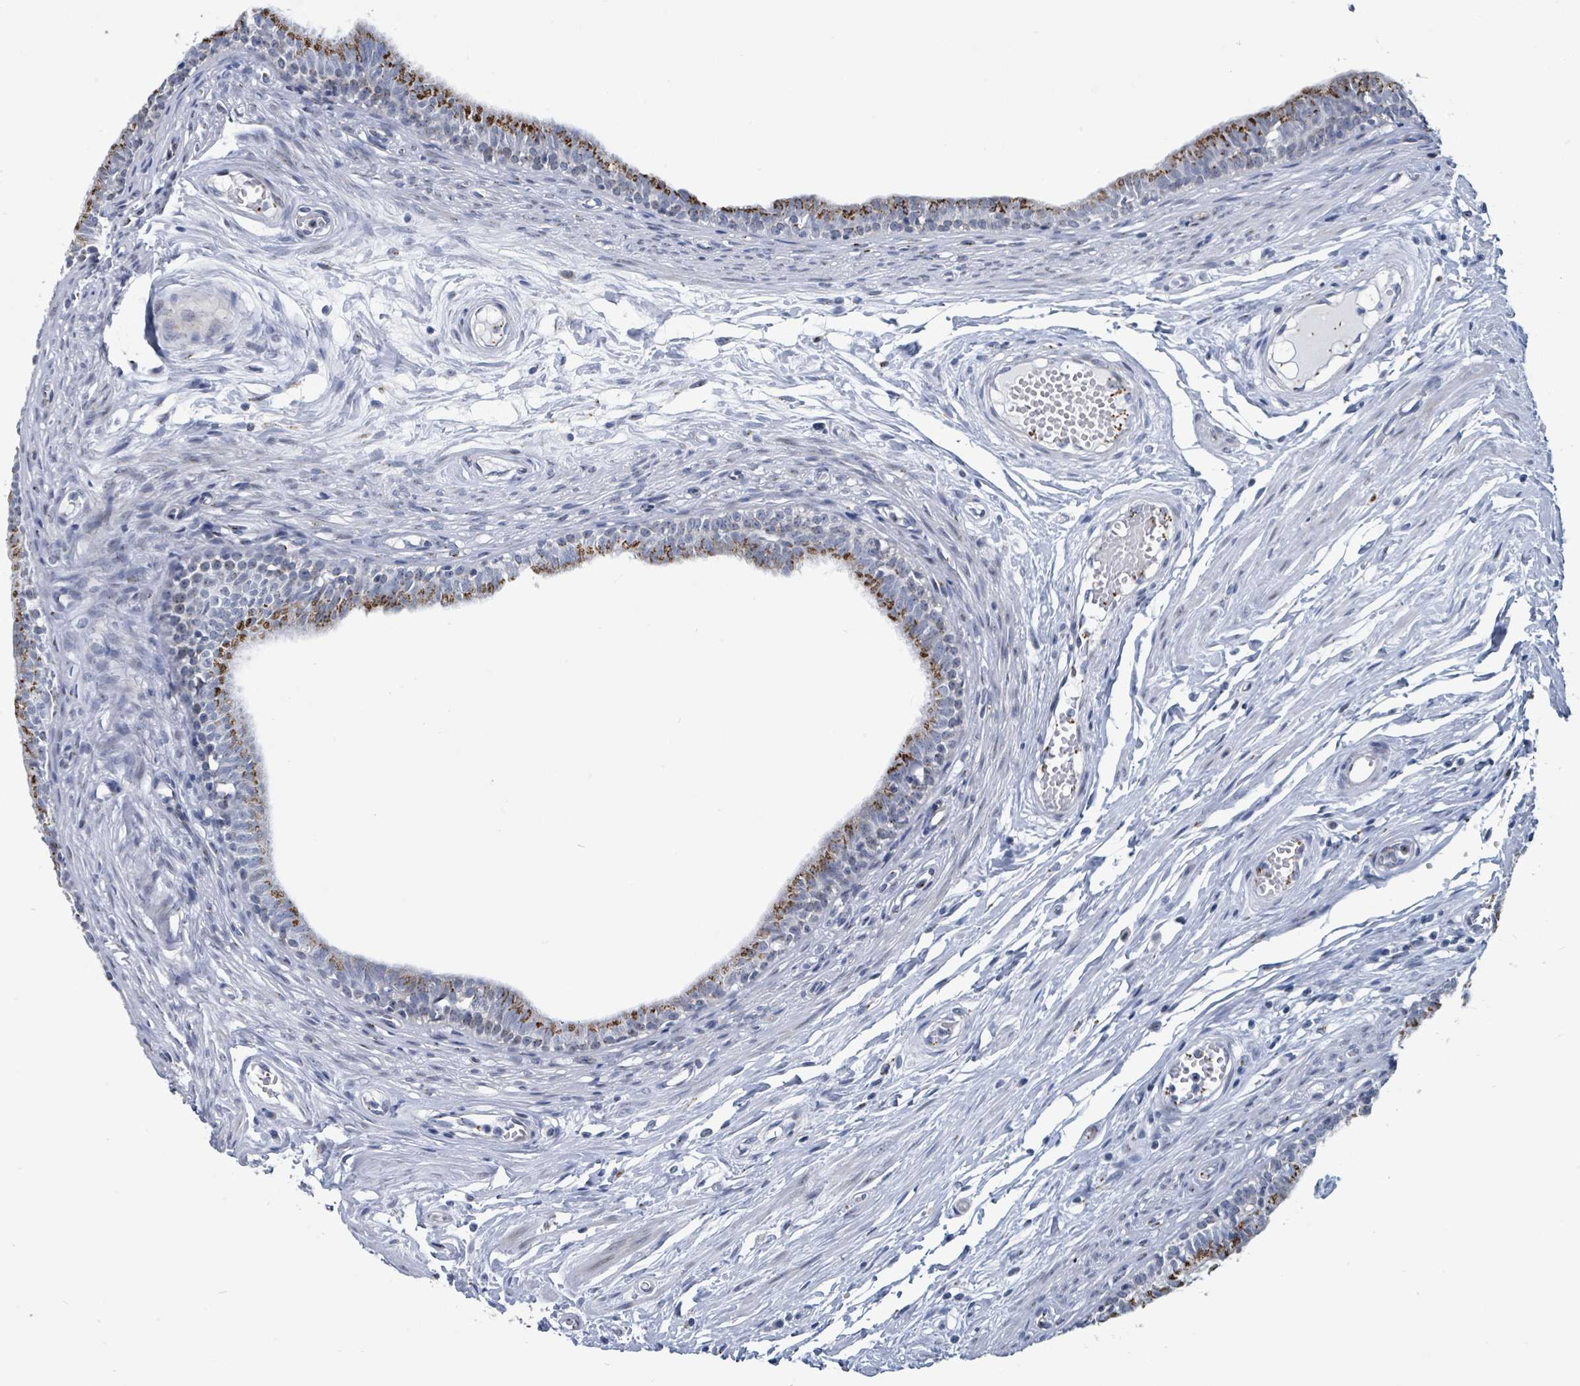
{"staining": {"intensity": "moderate", "quantity": "25%-75%", "location": "cytoplasmic/membranous"}, "tissue": "epididymis", "cell_type": "Glandular cells", "image_type": "normal", "snomed": [{"axis": "morphology", "description": "Normal tissue, NOS"}, {"axis": "topography", "description": "Epididymis, spermatic cord, NOS"}], "caption": "This histopathology image exhibits immunohistochemistry (IHC) staining of normal epididymis, with medium moderate cytoplasmic/membranous positivity in about 25%-75% of glandular cells.", "gene": "DCAF5", "patient": {"sex": "male", "age": 22}}